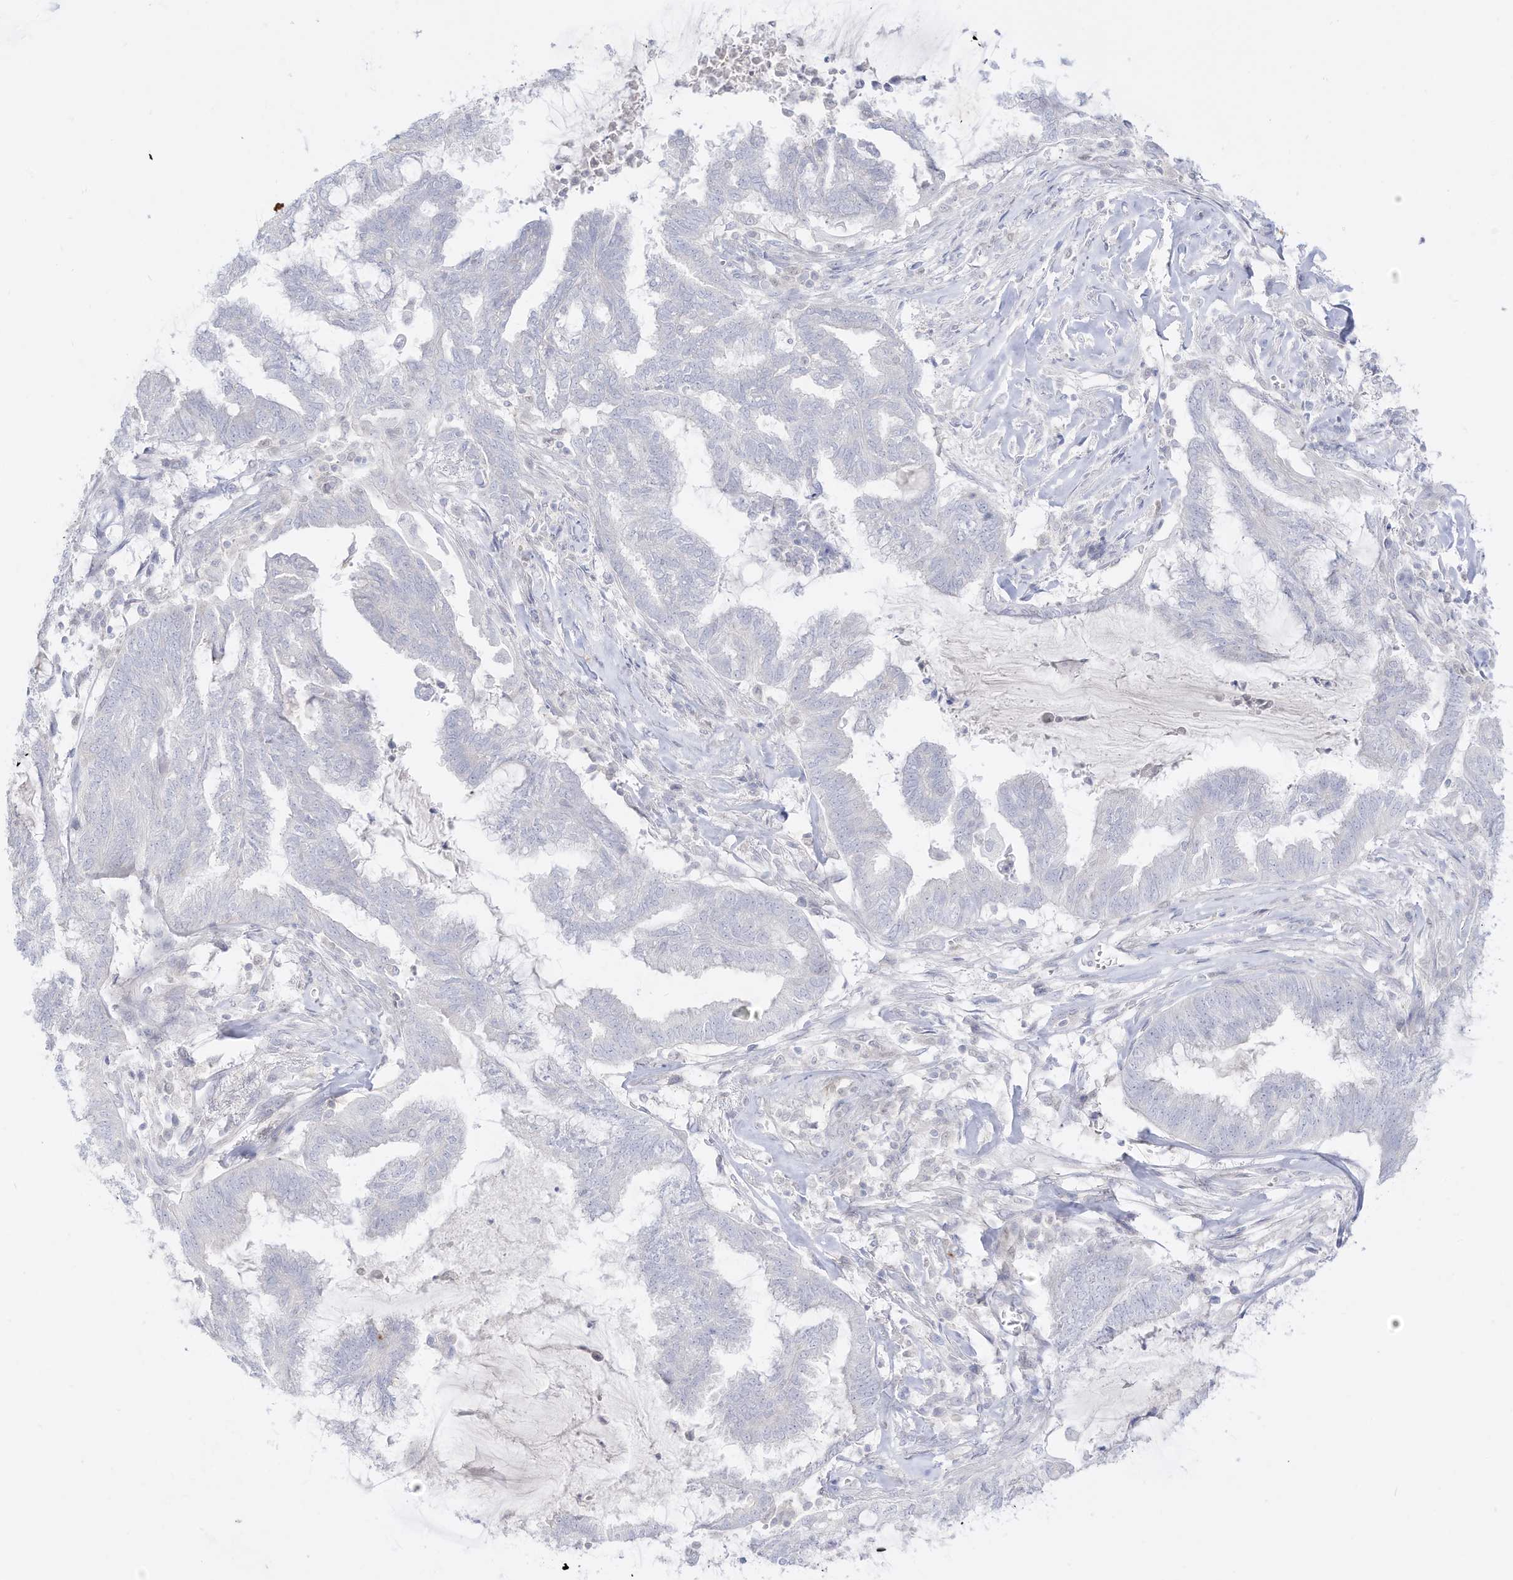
{"staining": {"intensity": "negative", "quantity": "none", "location": "none"}, "tissue": "endometrial cancer", "cell_type": "Tumor cells", "image_type": "cancer", "snomed": [{"axis": "morphology", "description": "Adenocarcinoma, NOS"}, {"axis": "topography", "description": "Endometrium"}], "caption": "Immunohistochemistry of endometrial cancer shows no positivity in tumor cells. (Stains: DAB (3,3'-diaminobenzidine) IHC with hematoxylin counter stain, Microscopy: brightfield microscopy at high magnification).", "gene": "DMKN", "patient": {"sex": "female", "age": 86}}